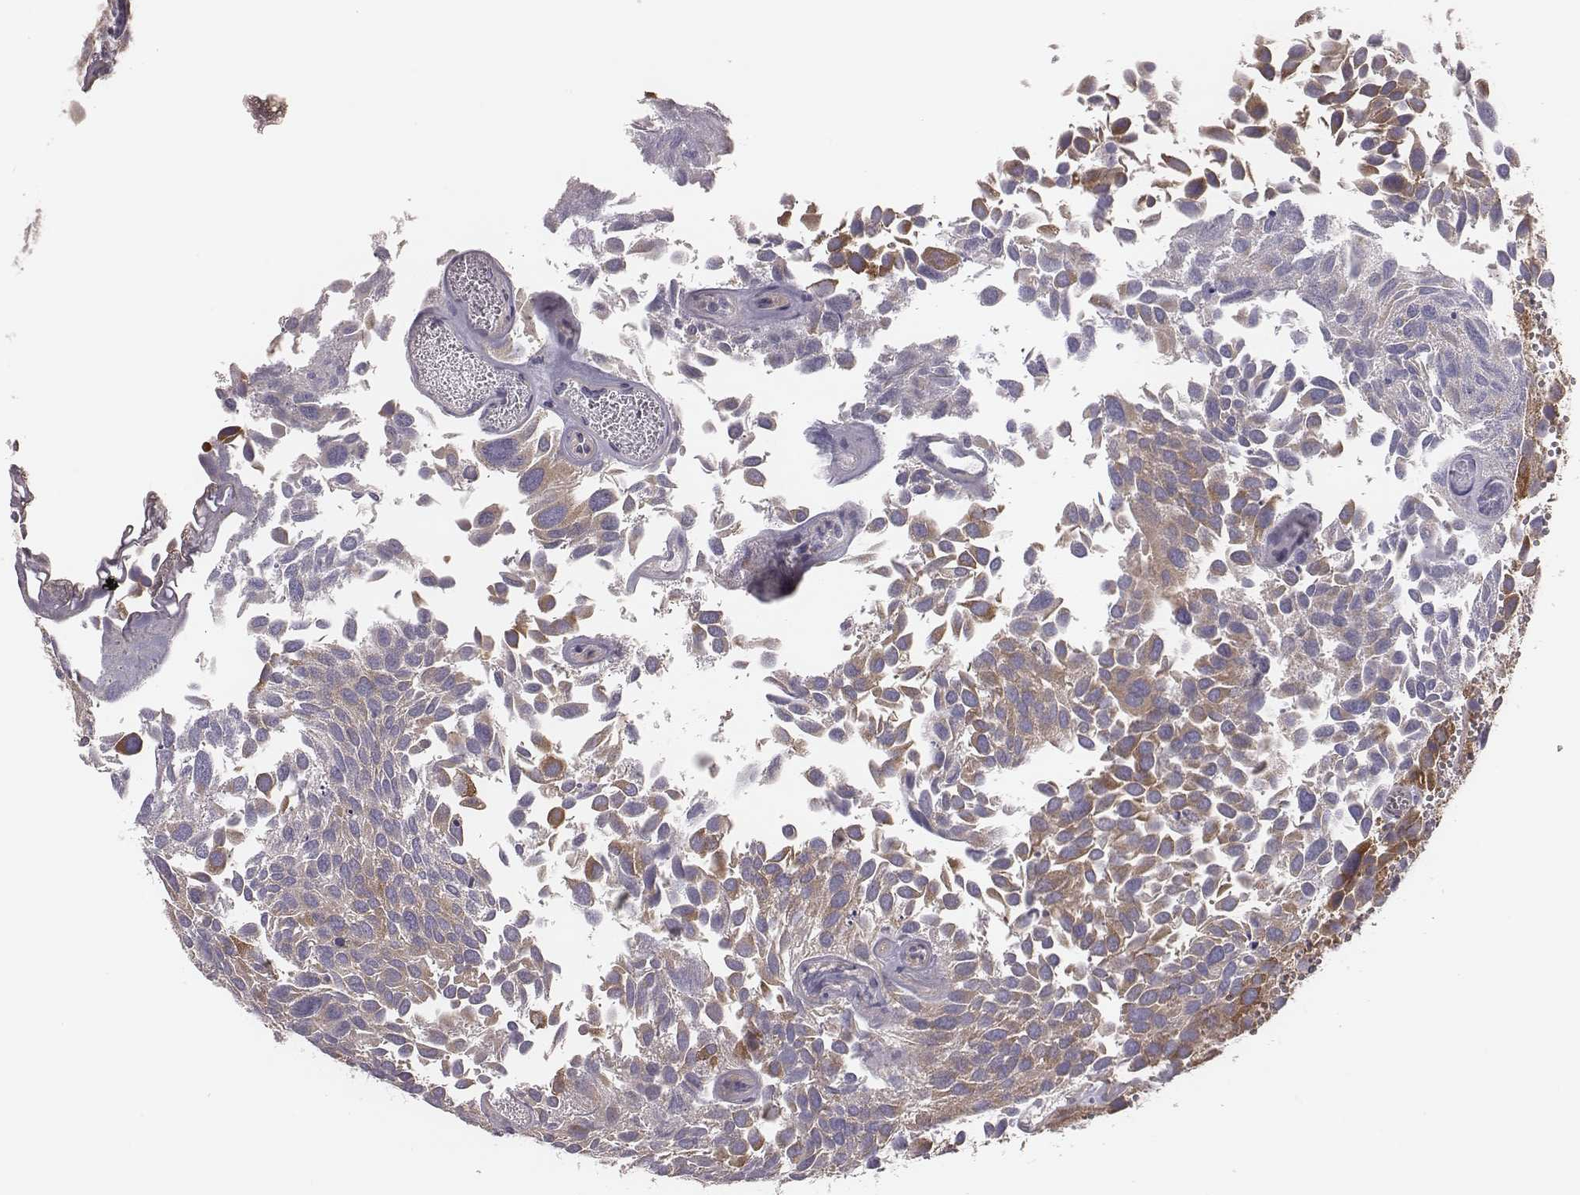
{"staining": {"intensity": "moderate", "quantity": "25%-75%", "location": "cytoplasmic/membranous"}, "tissue": "urothelial cancer", "cell_type": "Tumor cells", "image_type": "cancer", "snomed": [{"axis": "morphology", "description": "Urothelial carcinoma, Low grade"}, {"axis": "topography", "description": "Urinary bladder"}], "caption": "Human urothelial cancer stained with a brown dye exhibits moderate cytoplasmic/membranous positive positivity in approximately 25%-75% of tumor cells.", "gene": "CAD", "patient": {"sex": "female", "age": 69}}